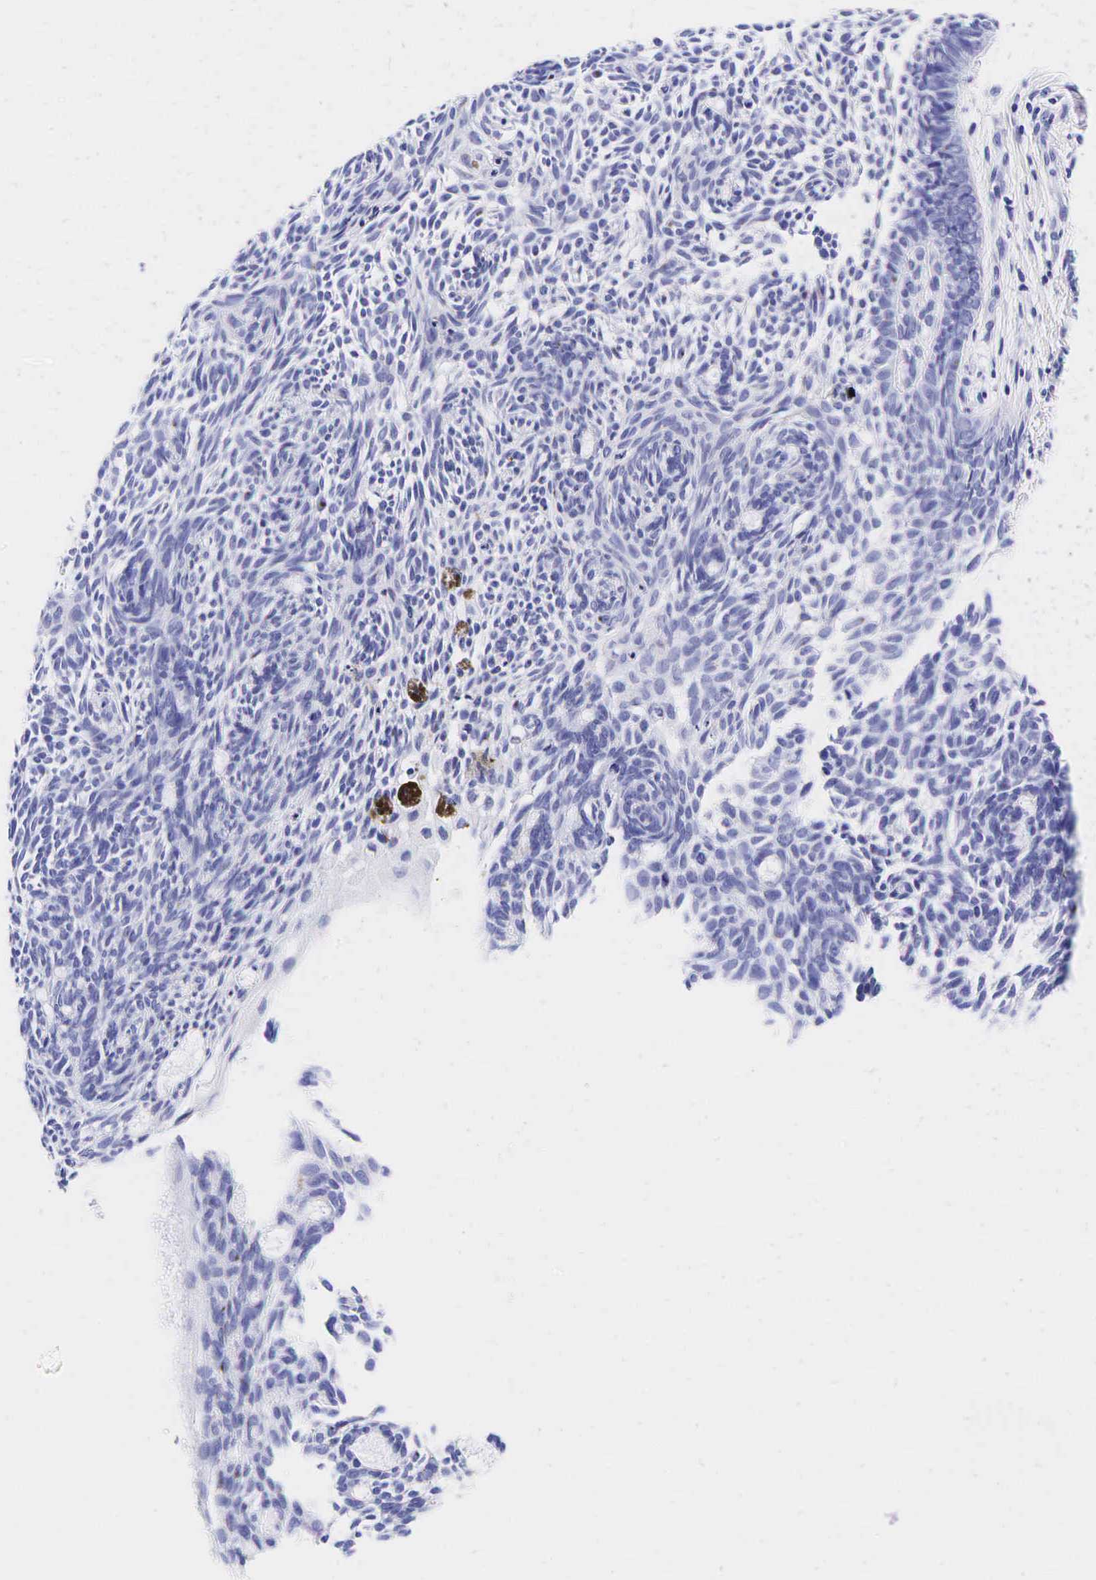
{"staining": {"intensity": "negative", "quantity": "none", "location": "none"}, "tissue": "skin cancer", "cell_type": "Tumor cells", "image_type": "cancer", "snomed": [{"axis": "morphology", "description": "Basal cell carcinoma"}, {"axis": "topography", "description": "Skin"}], "caption": "DAB immunohistochemical staining of skin cancer (basal cell carcinoma) shows no significant staining in tumor cells.", "gene": "GAST", "patient": {"sex": "male", "age": 58}}